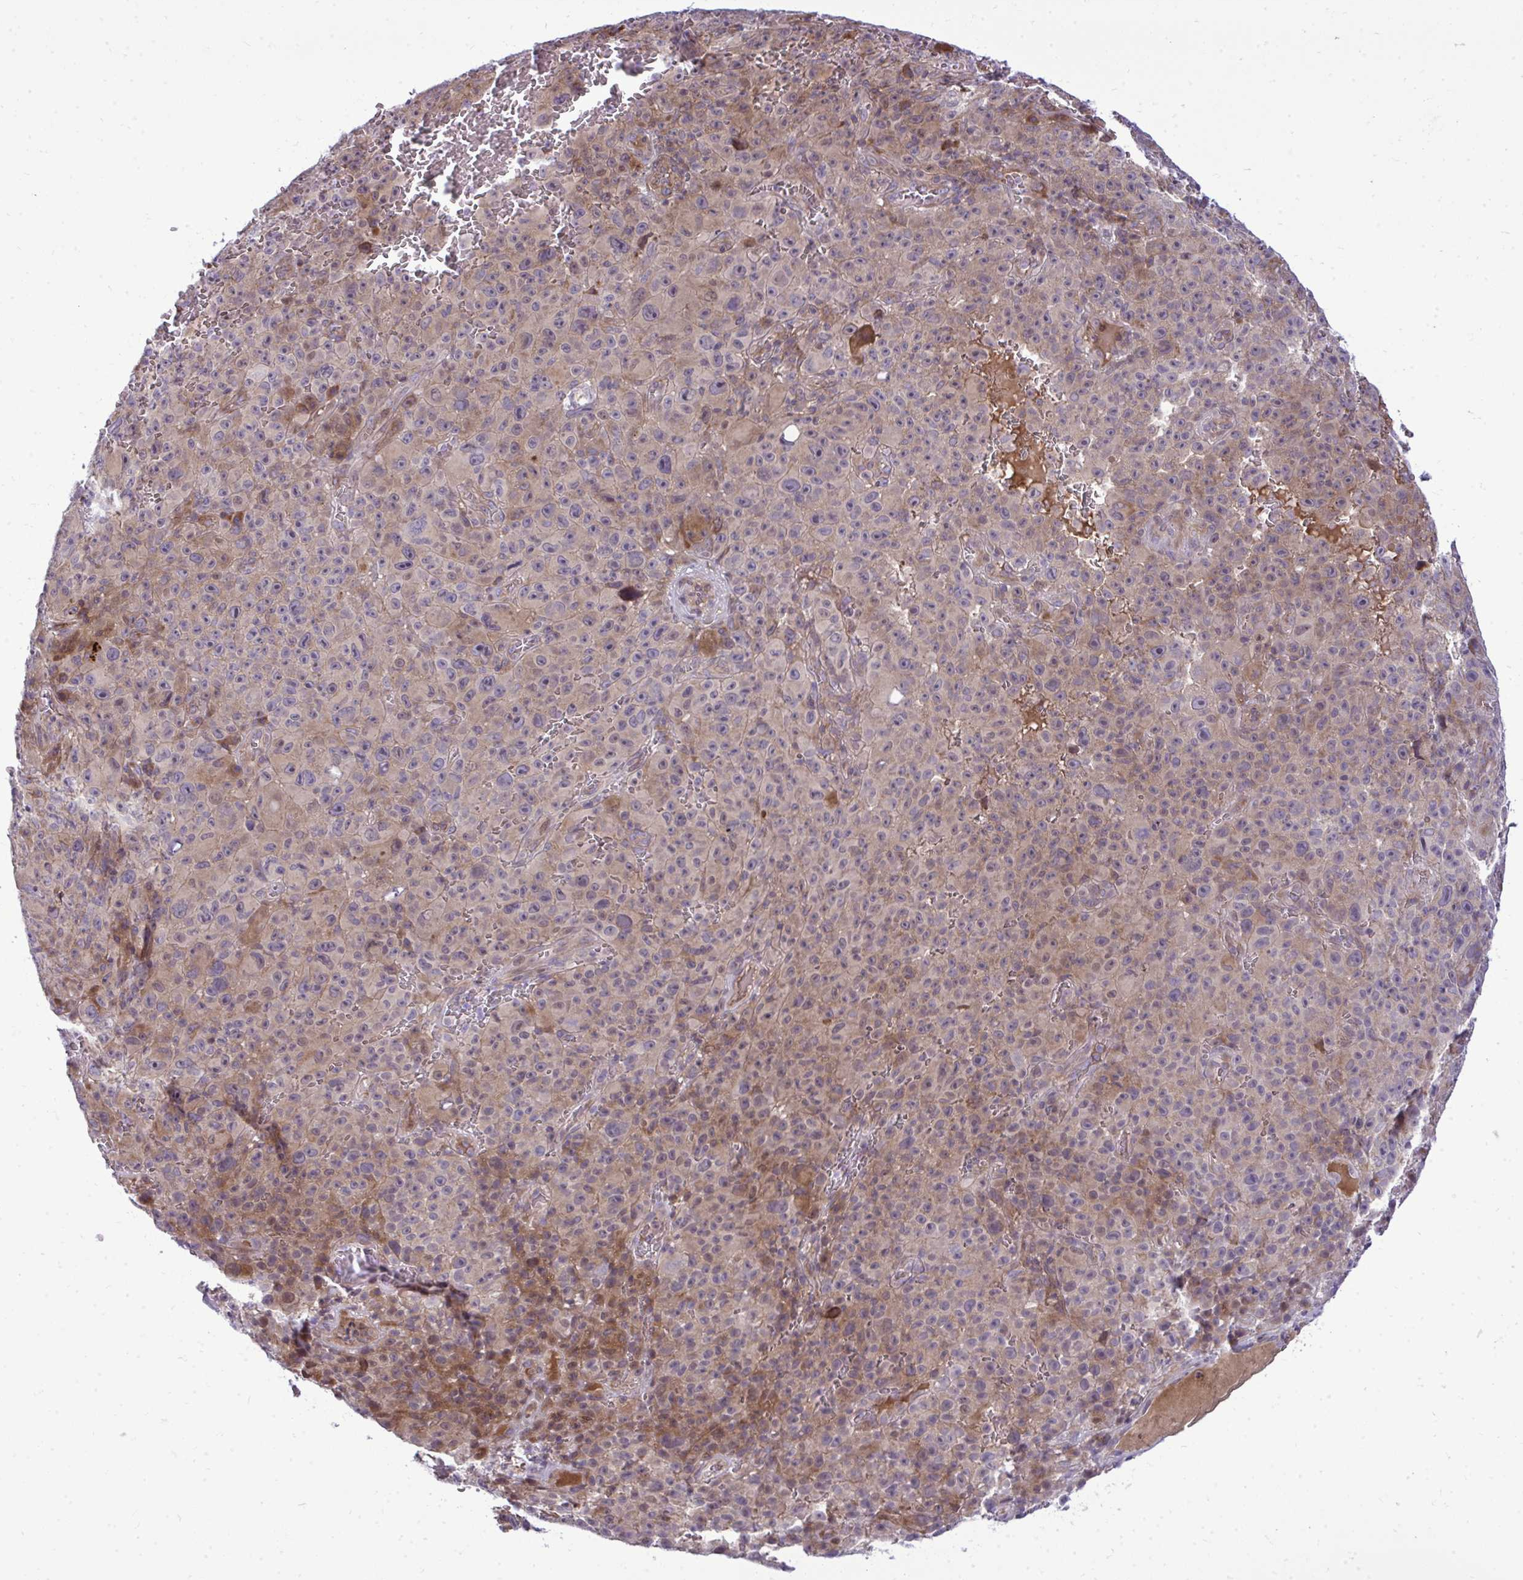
{"staining": {"intensity": "weak", "quantity": "25%-75%", "location": "cytoplasmic/membranous"}, "tissue": "melanoma", "cell_type": "Tumor cells", "image_type": "cancer", "snomed": [{"axis": "morphology", "description": "Malignant melanoma, NOS"}, {"axis": "topography", "description": "Skin"}], "caption": "Immunohistochemical staining of melanoma exhibits weak cytoplasmic/membranous protein staining in approximately 25%-75% of tumor cells.", "gene": "ZSCAN9", "patient": {"sex": "female", "age": 82}}